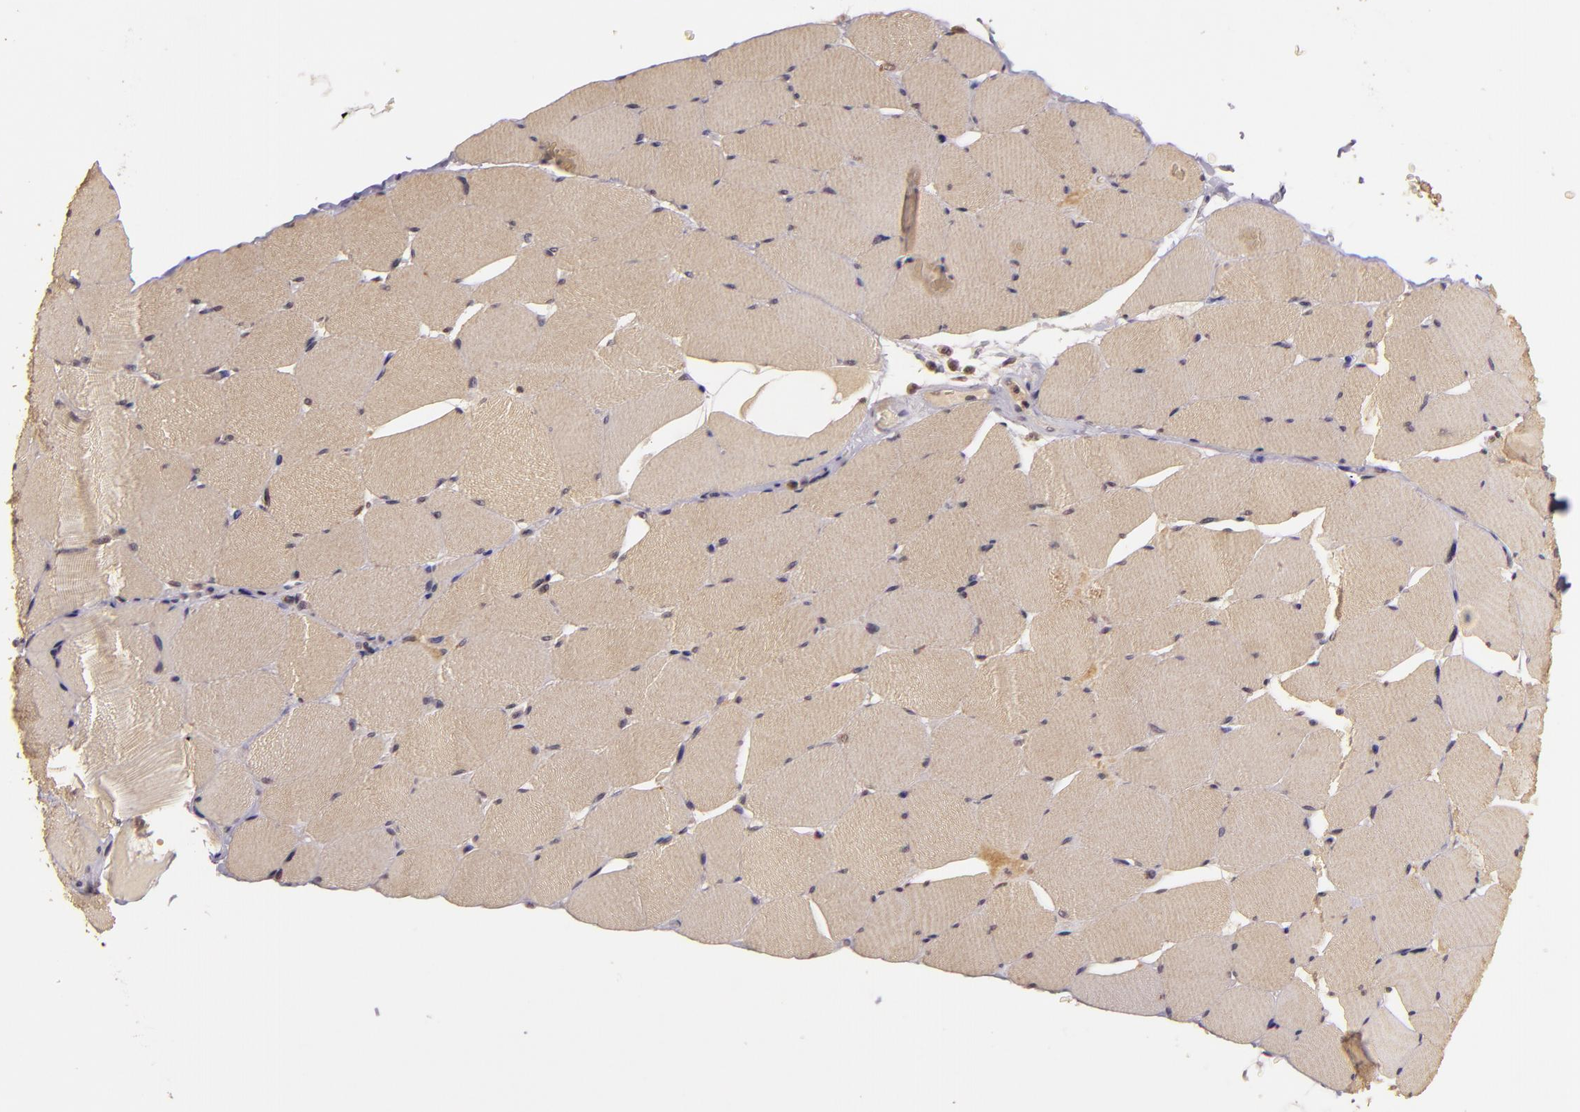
{"staining": {"intensity": "weak", "quantity": ">75%", "location": "cytoplasmic/membranous"}, "tissue": "skeletal muscle", "cell_type": "Myocytes", "image_type": "normal", "snomed": [{"axis": "morphology", "description": "Normal tissue, NOS"}, {"axis": "topography", "description": "Skeletal muscle"}], "caption": "A low amount of weak cytoplasmic/membranous positivity is seen in approximately >75% of myocytes in benign skeletal muscle.", "gene": "TXNRD2", "patient": {"sex": "male", "age": 62}}